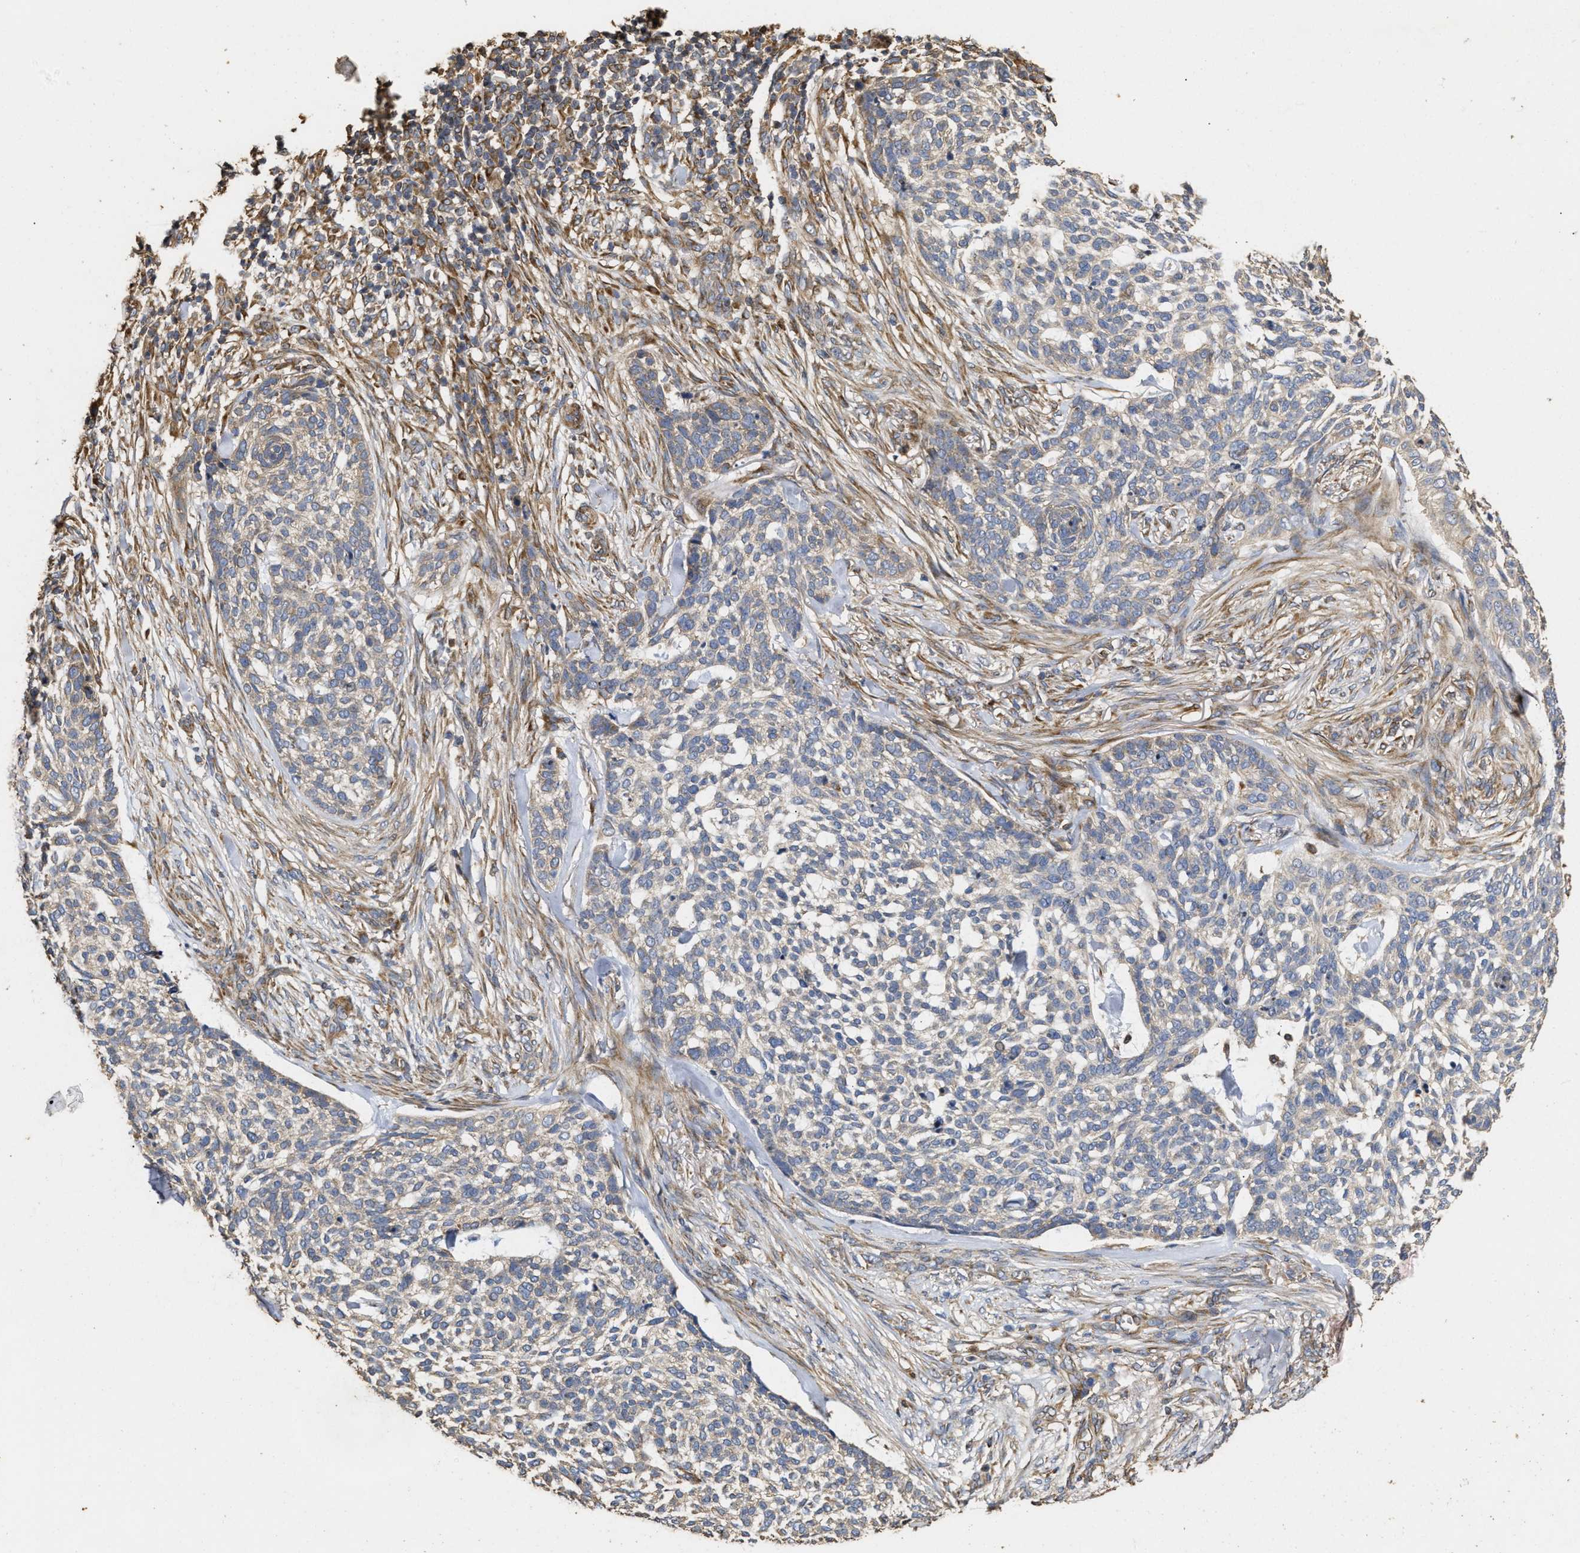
{"staining": {"intensity": "negative", "quantity": "none", "location": "none"}, "tissue": "skin cancer", "cell_type": "Tumor cells", "image_type": "cancer", "snomed": [{"axis": "morphology", "description": "Basal cell carcinoma"}, {"axis": "topography", "description": "Skin"}], "caption": "The micrograph displays no significant staining in tumor cells of basal cell carcinoma (skin).", "gene": "NAV1", "patient": {"sex": "female", "age": 64}}